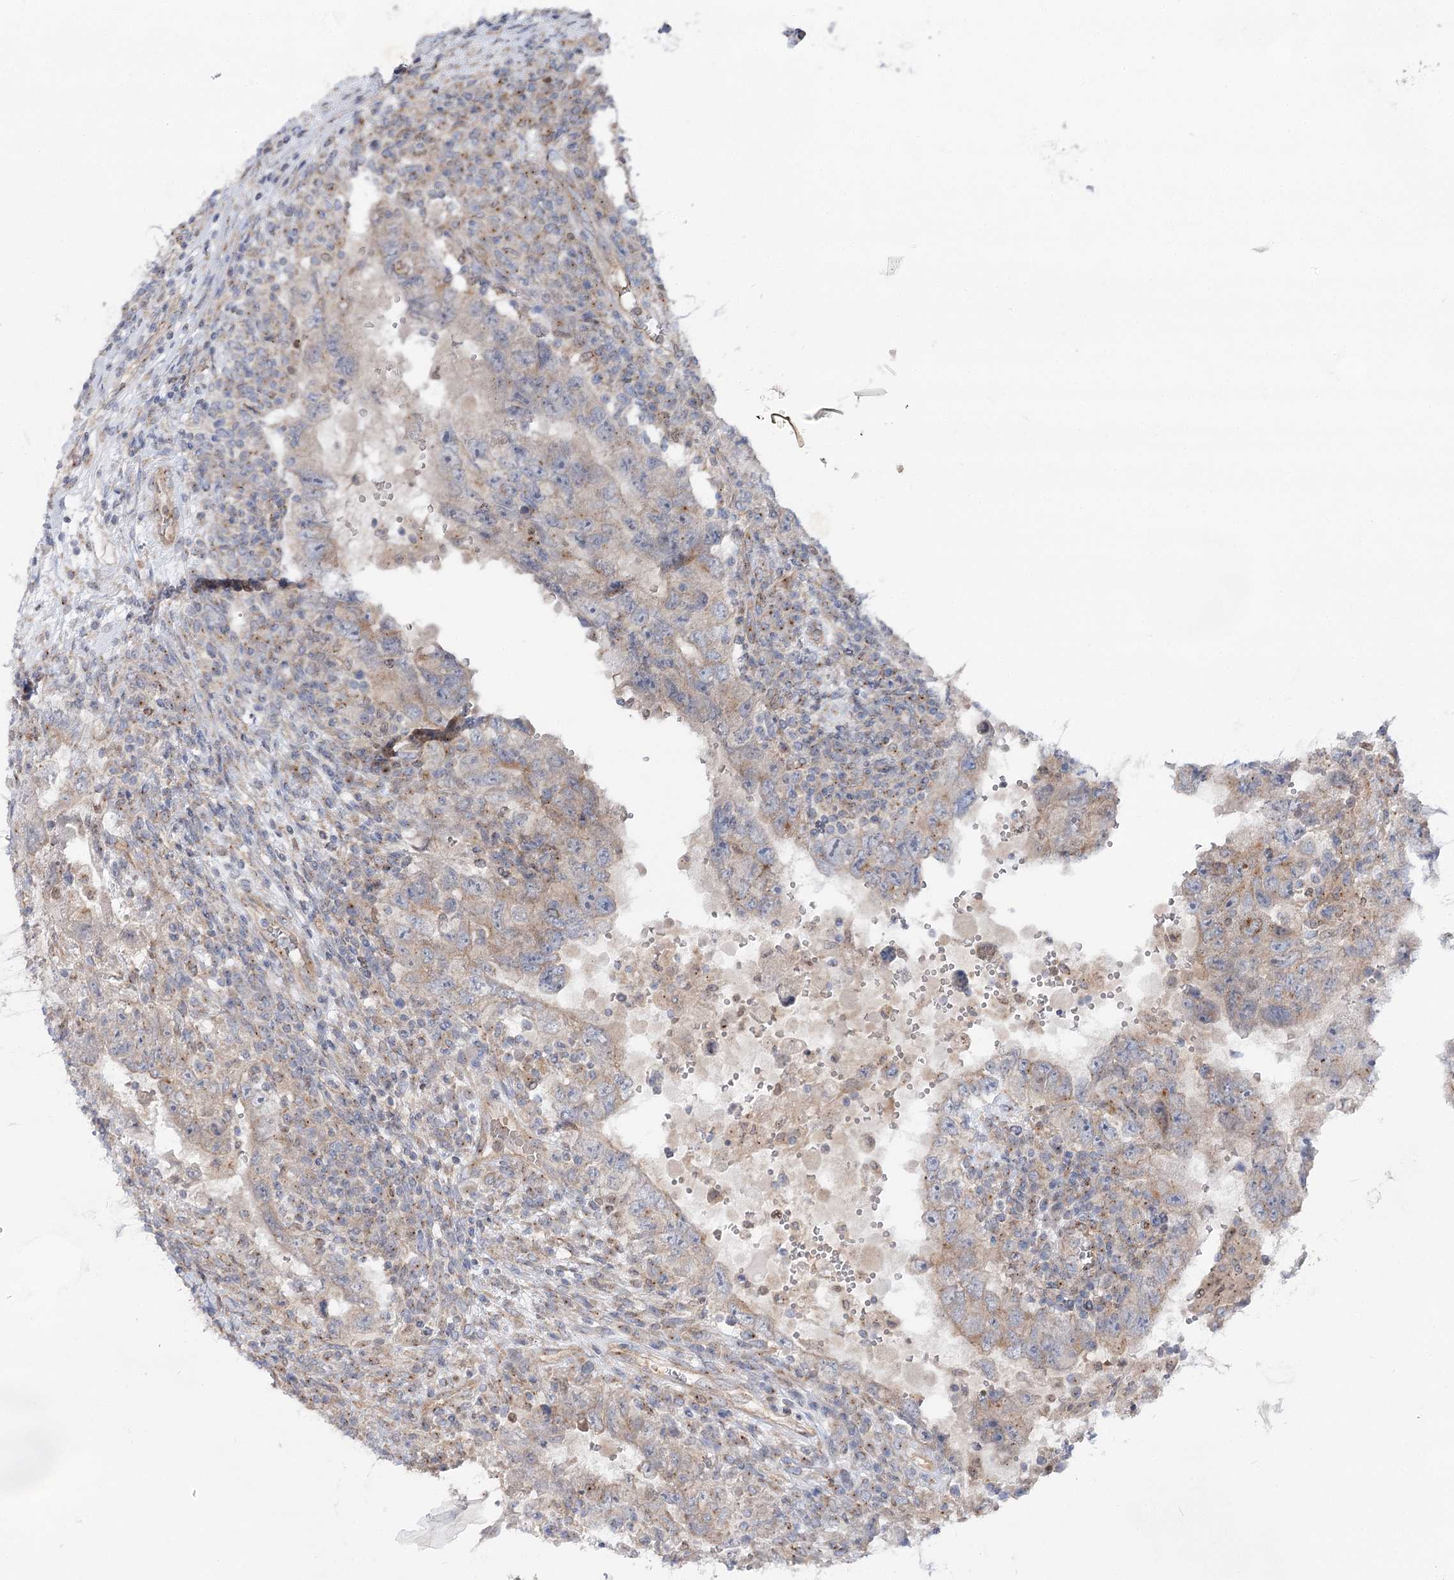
{"staining": {"intensity": "weak", "quantity": "<25%", "location": "cytoplasmic/membranous"}, "tissue": "testis cancer", "cell_type": "Tumor cells", "image_type": "cancer", "snomed": [{"axis": "morphology", "description": "Carcinoma, Embryonal, NOS"}, {"axis": "topography", "description": "Testis"}], "caption": "There is no significant staining in tumor cells of embryonal carcinoma (testis).", "gene": "SCN11A", "patient": {"sex": "male", "age": 26}}